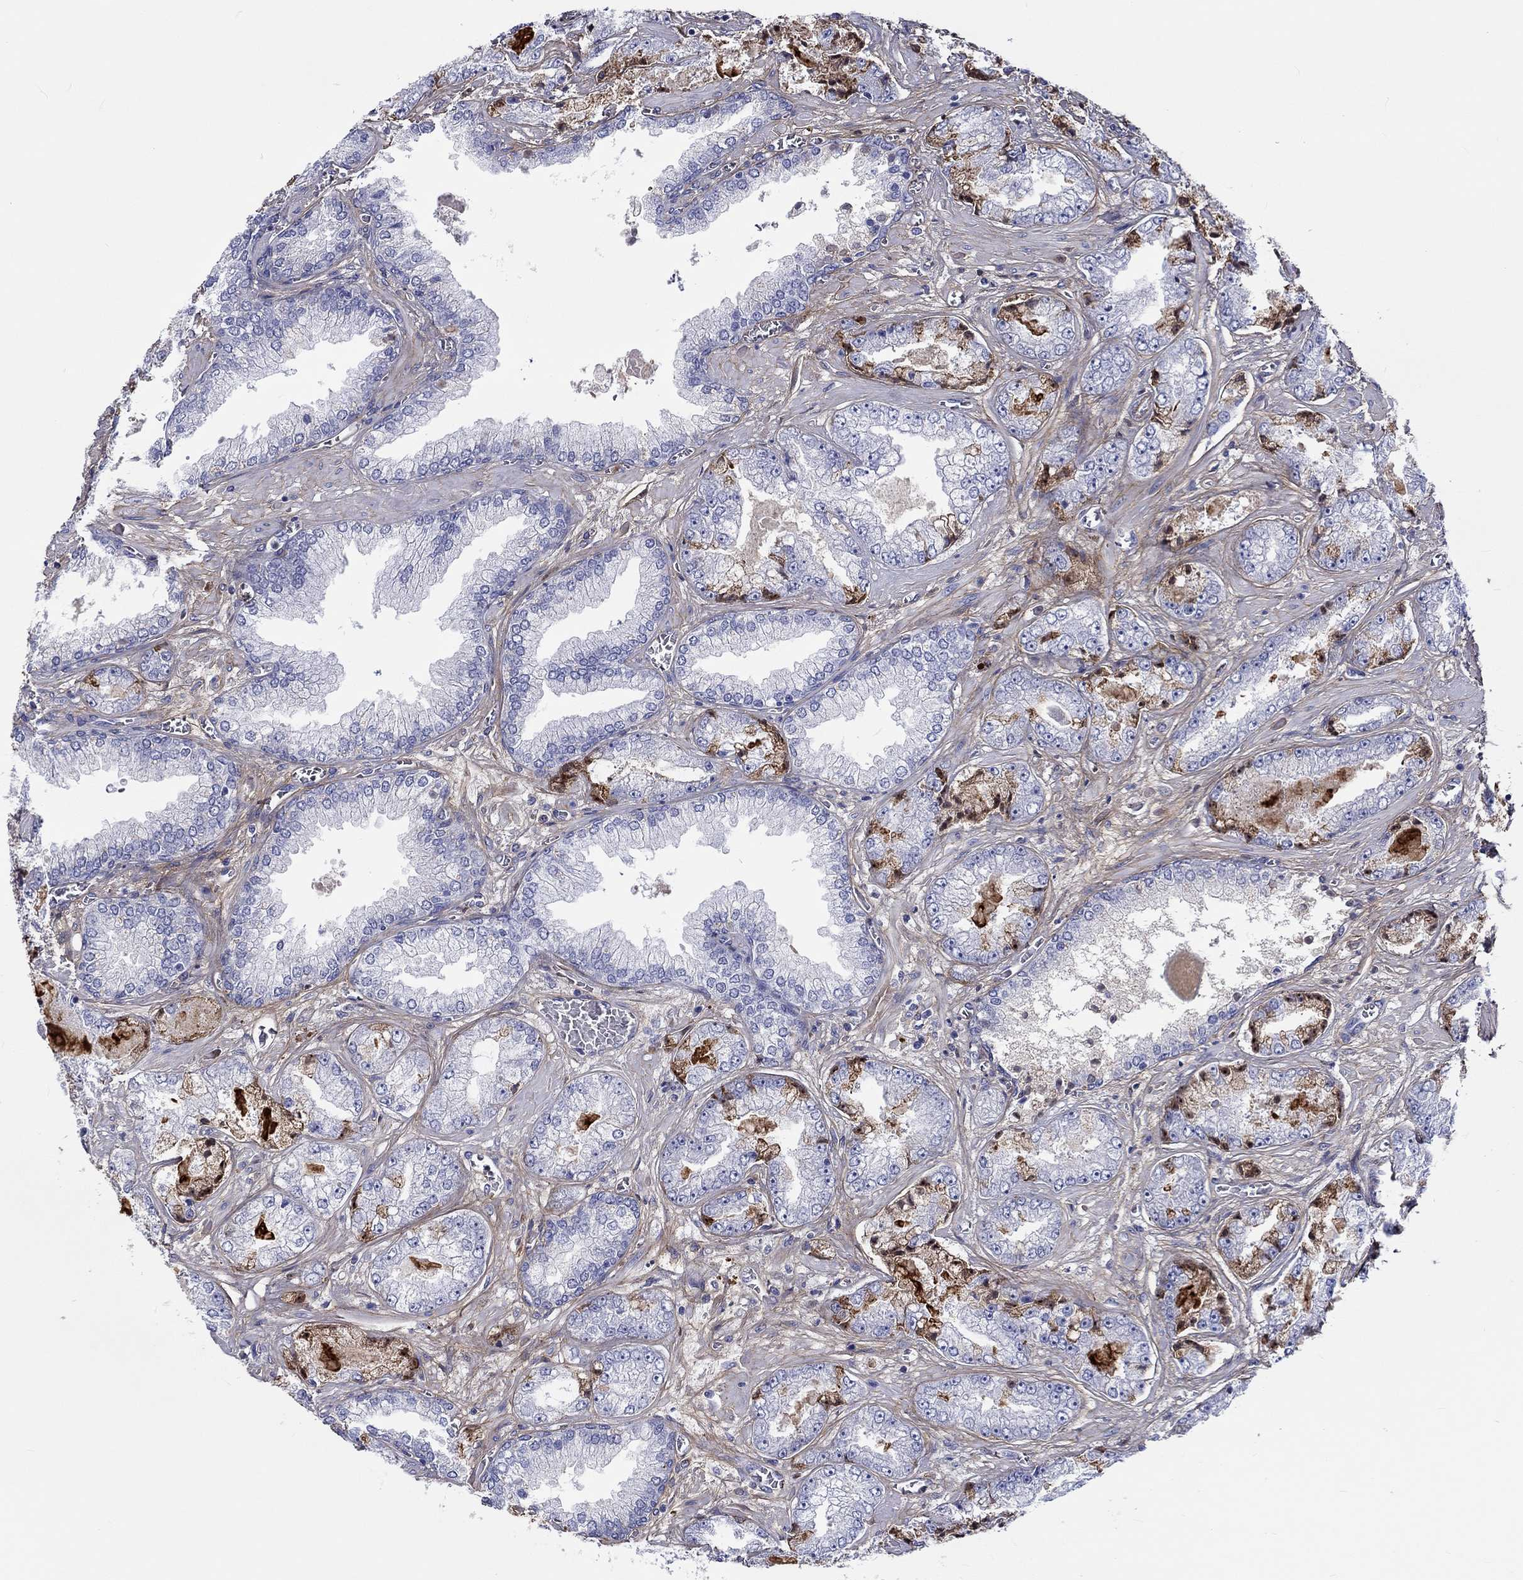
{"staining": {"intensity": "negative", "quantity": "none", "location": "none"}, "tissue": "prostate cancer", "cell_type": "Tumor cells", "image_type": "cancer", "snomed": [{"axis": "morphology", "description": "Adenocarcinoma, Low grade"}, {"axis": "topography", "description": "Prostate"}], "caption": "Immunohistochemistry (IHC) of adenocarcinoma (low-grade) (prostate) demonstrates no expression in tumor cells. (Stains: DAB immunohistochemistry (IHC) with hematoxylin counter stain, Microscopy: brightfield microscopy at high magnification).", "gene": "TGFBI", "patient": {"sex": "male", "age": 57}}